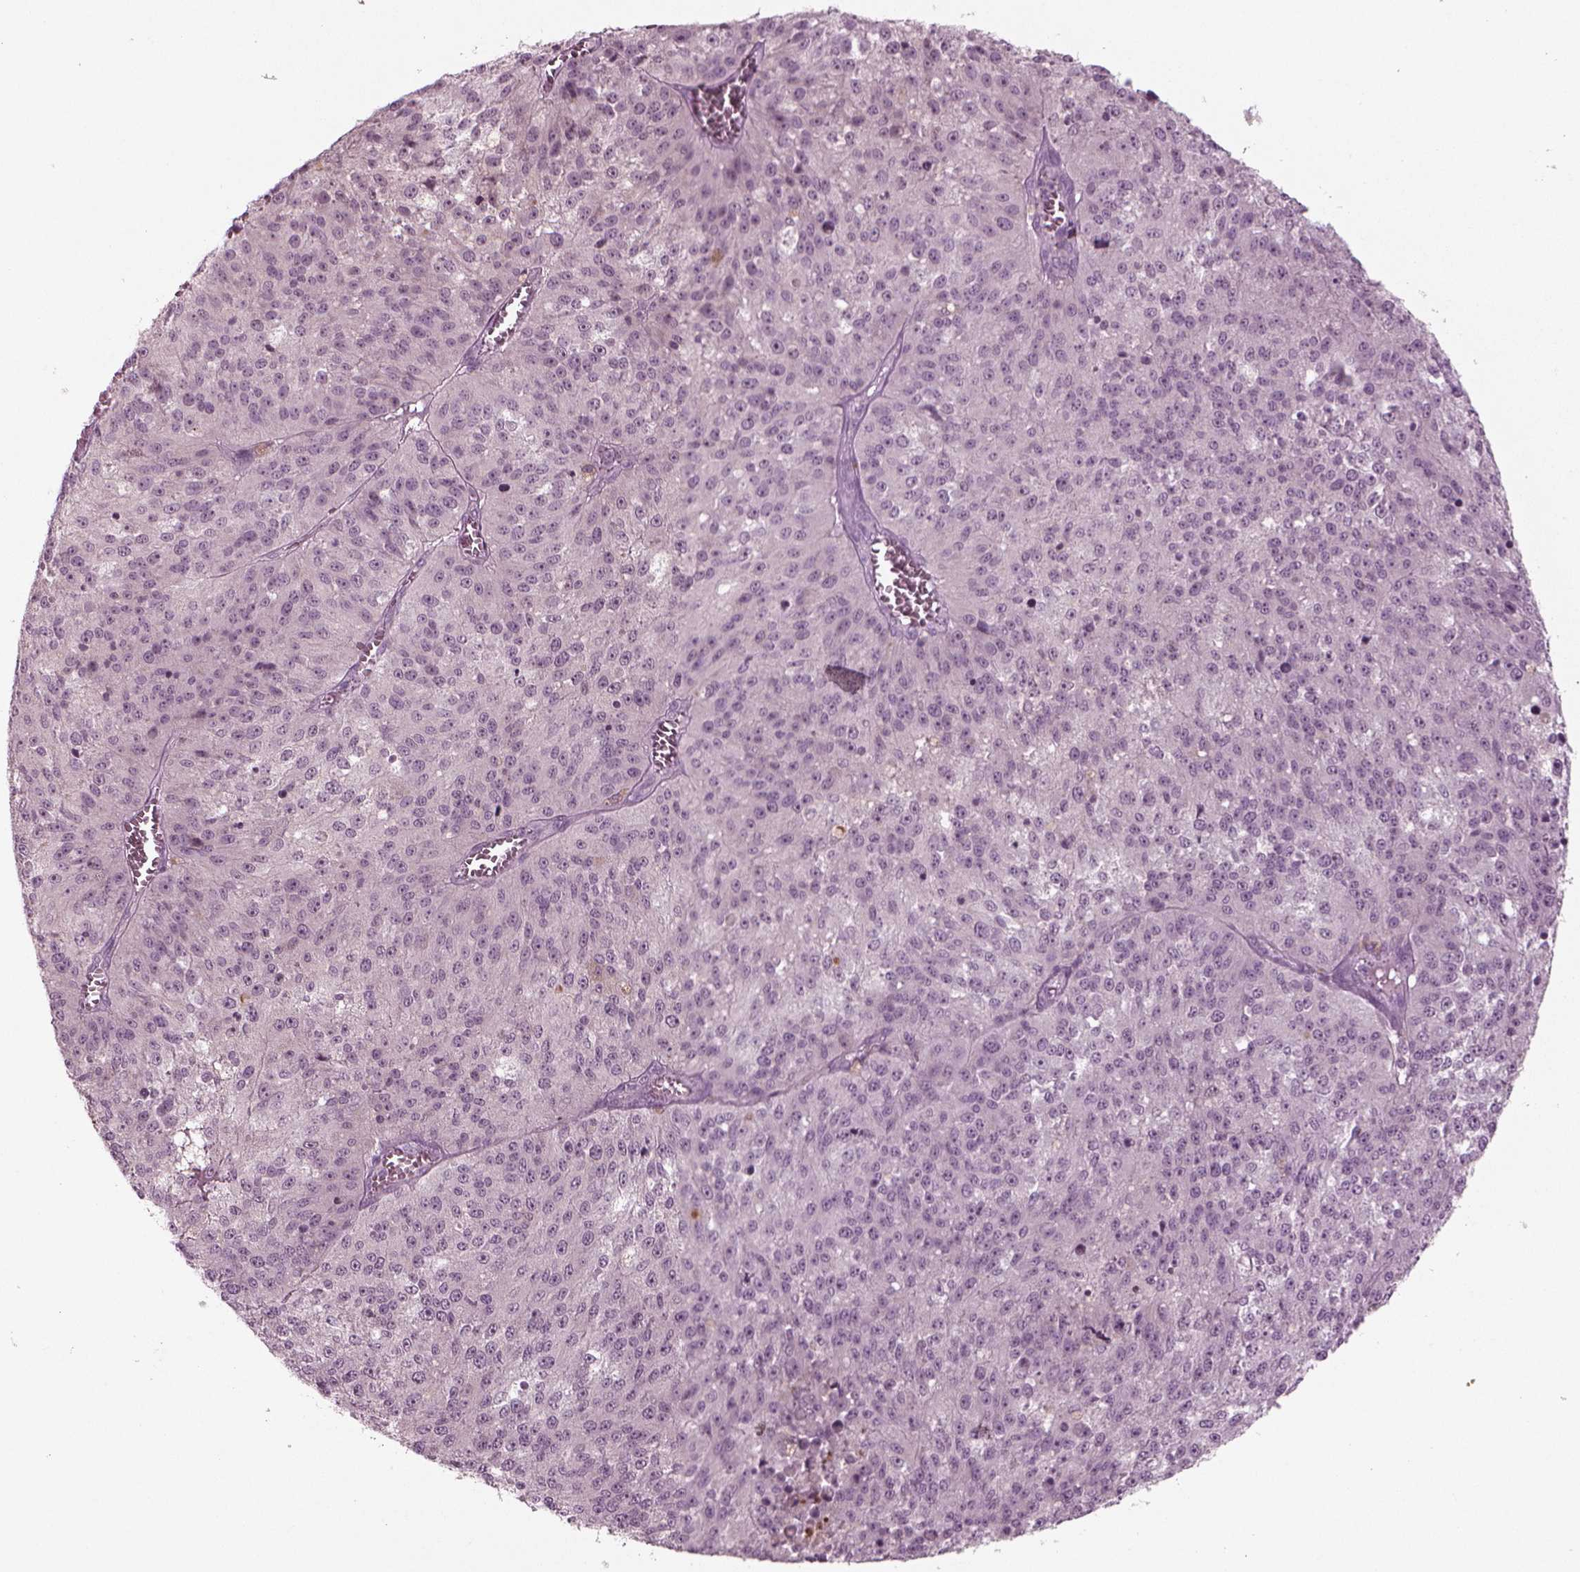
{"staining": {"intensity": "weak", "quantity": "<25%", "location": "cytoplasmic/membranous"}, "tissue": "melanoma", "cell_type": "Tumor cells", "image_type": "cancer", "snomed": [{"axis": "morphology", "description": "Malignant melanoma, Metastatic site"}, {"axis": "topography", "description": "Lymph node"}], "caption": "Immunohistochemical staining of human melanoma reveals no significant expression in tumor cells.", "gene": "MGAT4D", "patient": {"sex": "female", "age": 64}}